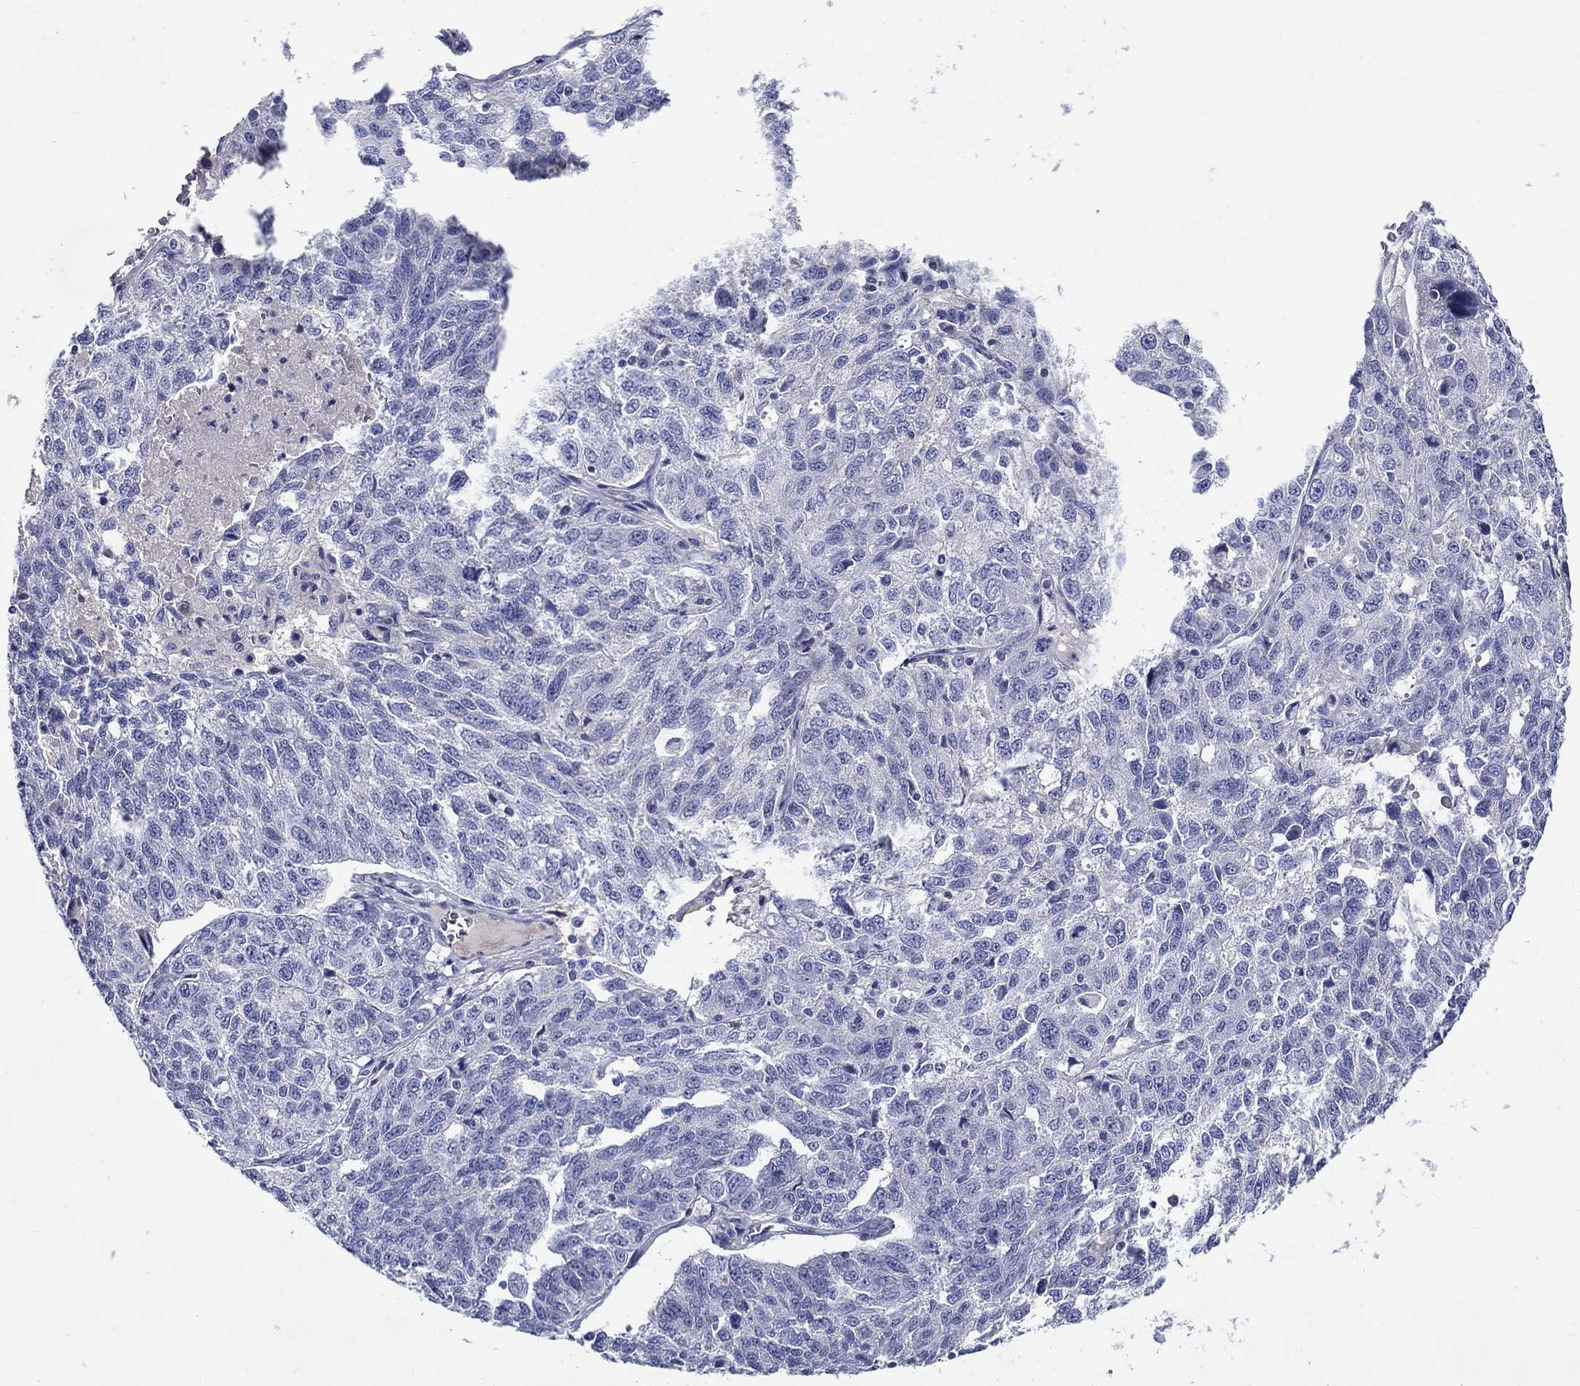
{"staining": {"intensity": "negative", "quantity": "none", "location": "none"}, "tissue": "ovarian cancer", "cell_type": "Tumor cells", "image_type": "cancer", "snomed": [{"axis": "morphology", "description": "Cystadenocarcinoma, serous, NOS"}, {"axis": "topography", "description": "Ovary"}], "caption": "Histopathology image shows no protein staining in tumor cells of serous cystadenocarcinoma (ovarian) tissue.", "gene": "SLC30A3", "patient": {"sex": "female", "age": 71}}